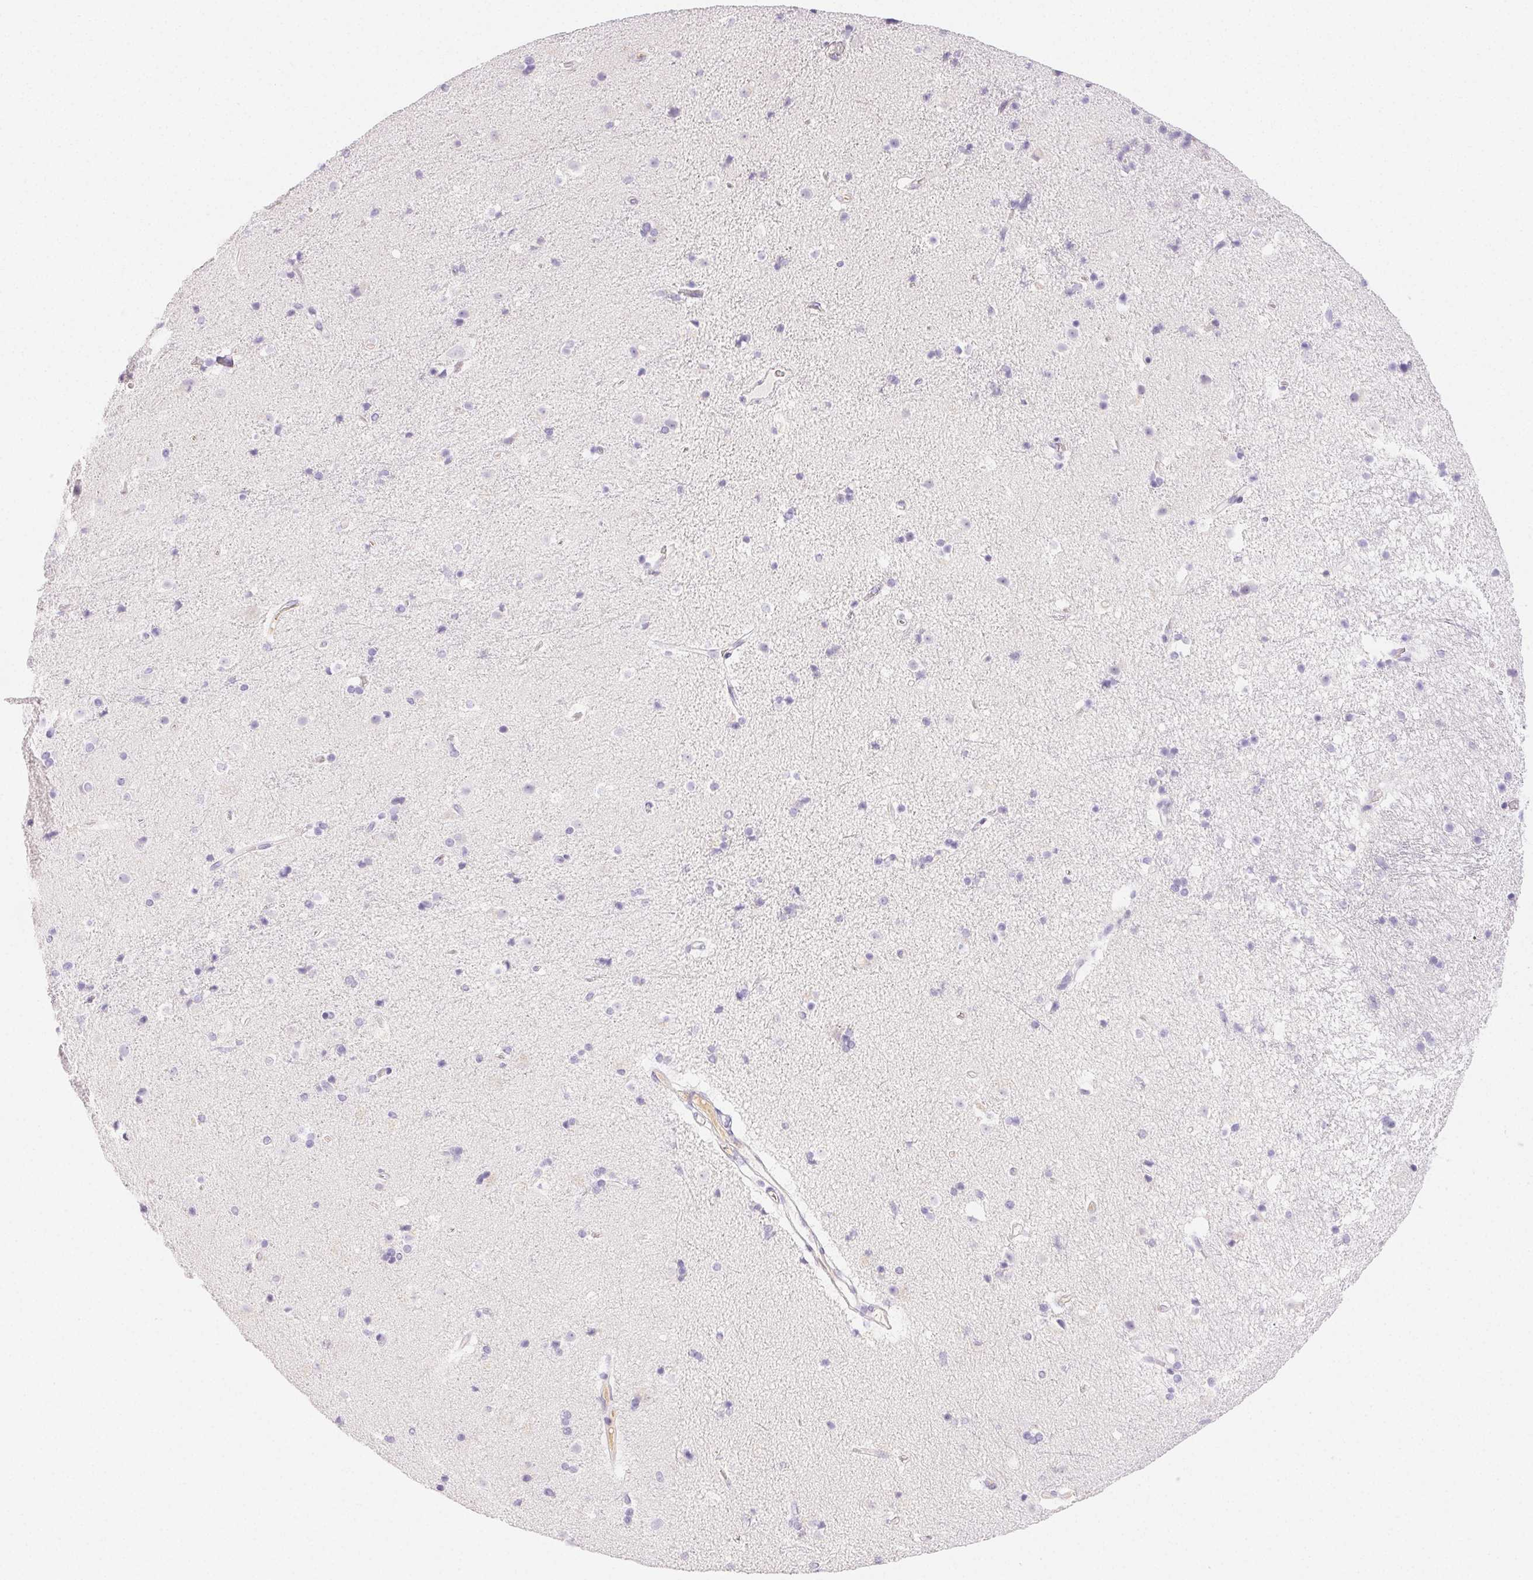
{"staining": {"intensity": "negative", "quantity": "none", "location": "none"}, "tissue": "caudate", "cell_type": "Glial cells", "image_type": "normal", "snomed": [{"axis": "morphology", "description": "Normal tissue, NOS"}, {"axis": "topography", "description": "Lateral ventricle wall"}], "caption": "An image of human caudate is negative for staining in glial cells. Nuclei are stained in blue.", "gene": "PADI4", "patient": {"sex": "female", "age": 71}}